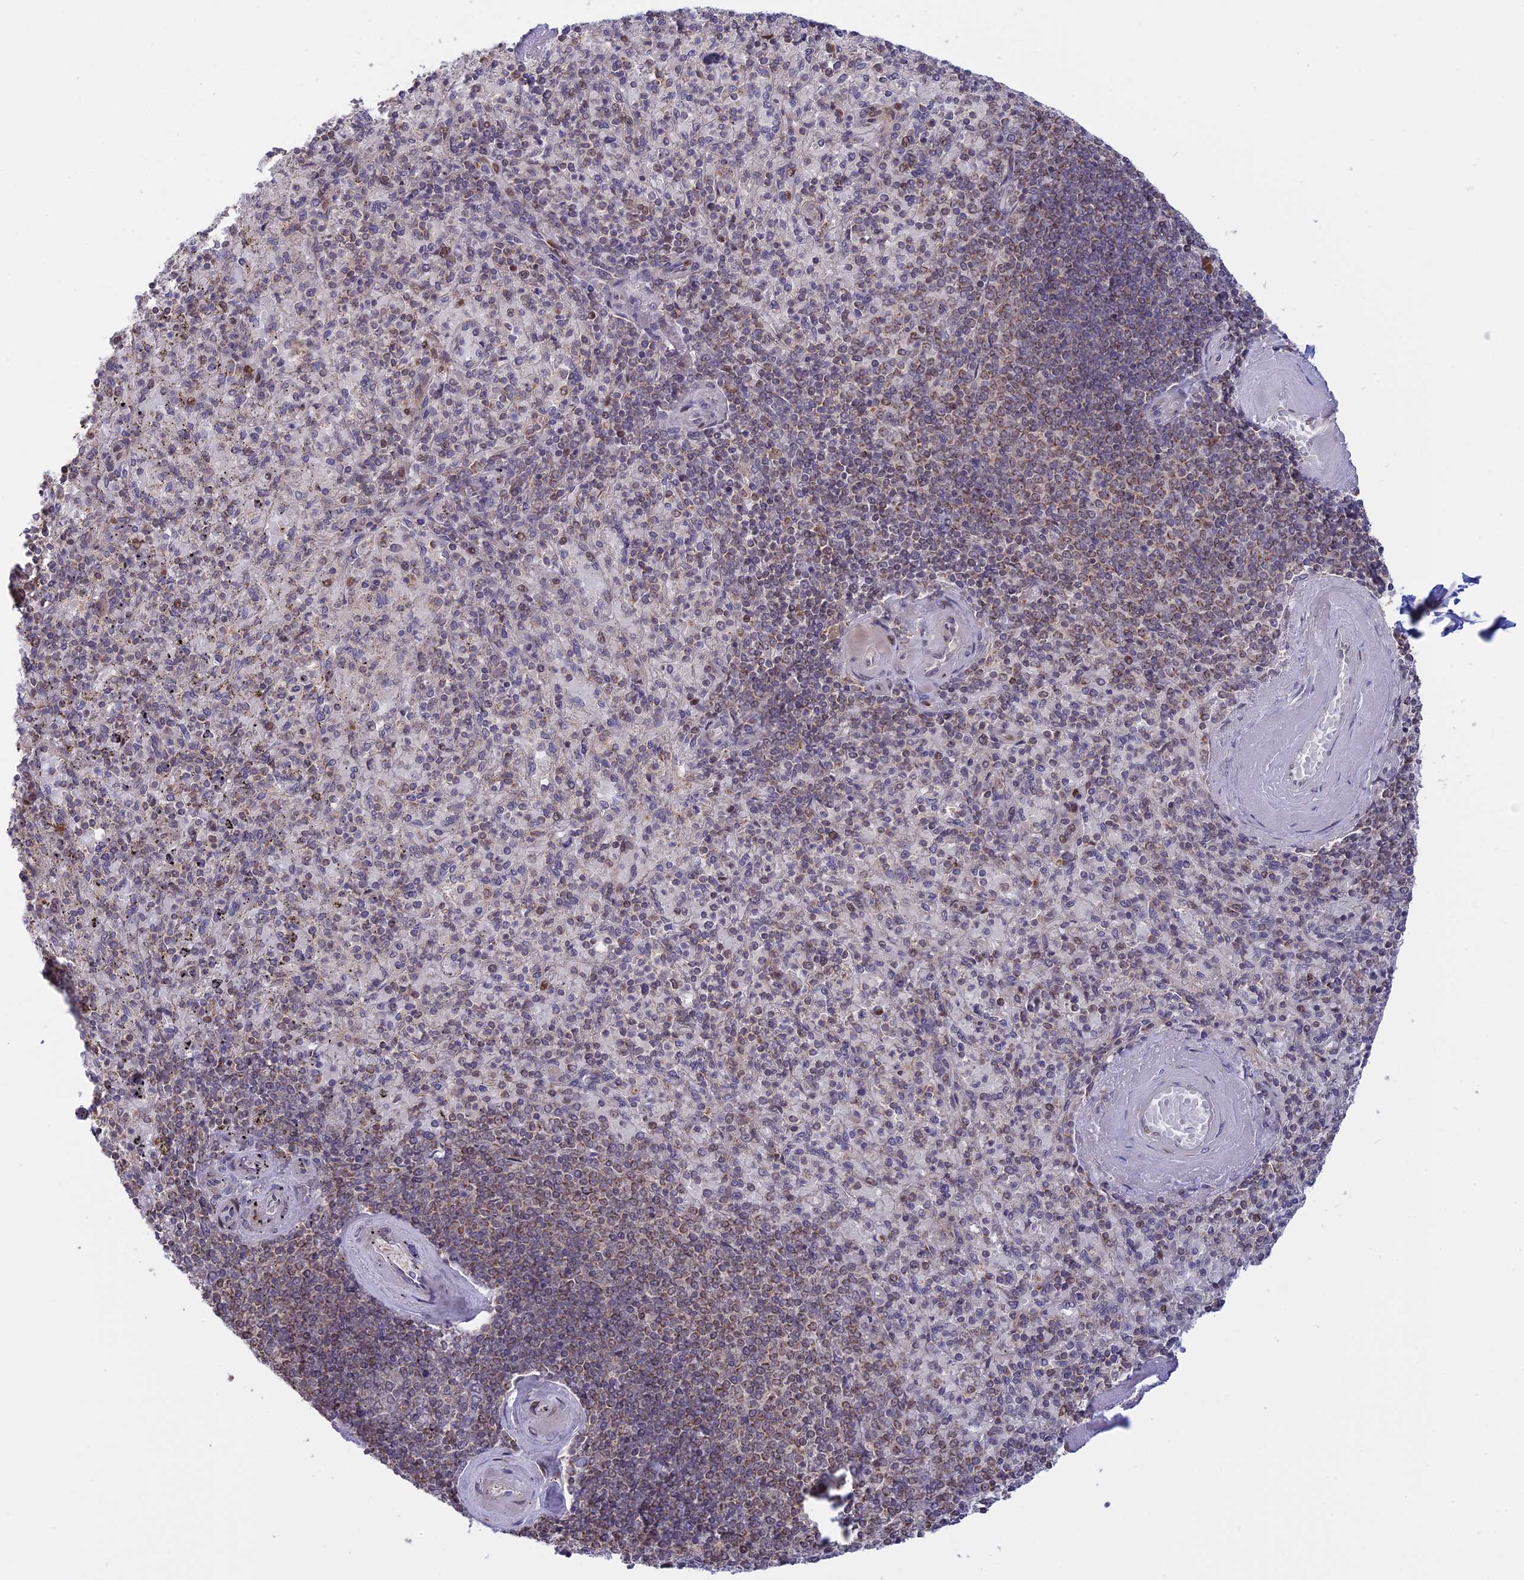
{"staining": {"intensity": "moderate", "quantity": "<25%", "location": "nuclear"}, "tissue": "spleen", "cell_type": "Cells in red pulp", "image_type": "normal", "snomed": [{"axis": "morphology", "description": "Normal tissue, NOS"}, {"axis": "topography", "description": "Spleen"}], "caption": "Spleen was stained to show a protein in brown. There is low levels of moderate nuclear expression in approximately <25% of cells in red pulp. (Brightfield microscopy of DAB IHC at high magnification).", "gene": "GSKIP", "patient": {"sex": "male", "age": 82}}